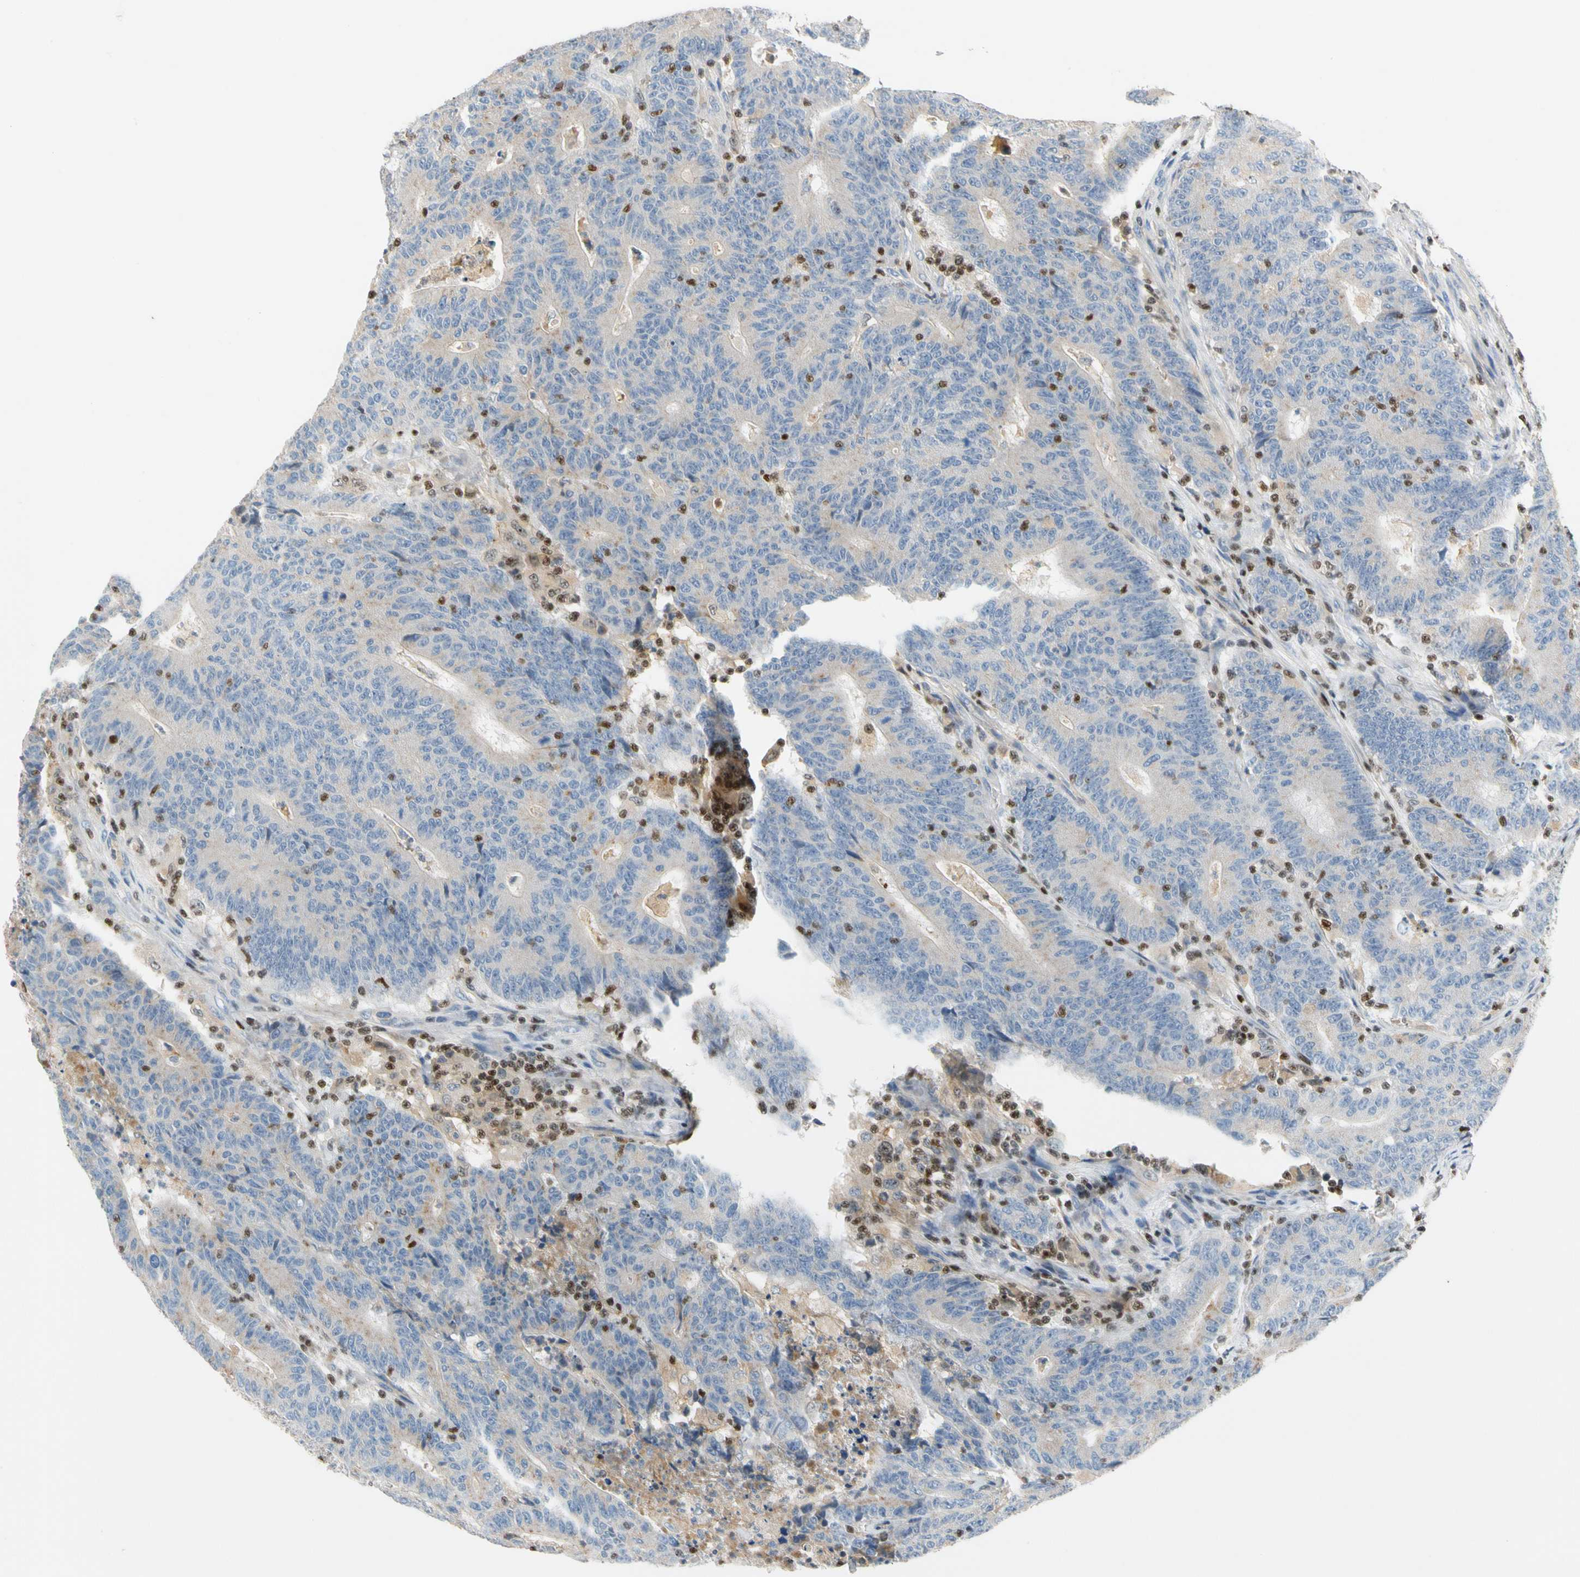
{"staining": {"intensity": "weak", "quantity": "25%-75%", "location": "cytoplasmic/membranous"}, "tissue": "colorectal cancer", "cell_type": "Tumor cells", "image_type": "cancer", "snomed": [{"axis": "morphology", "description": "Normal tissue, NOS"}, {"axis": "morphology", "description": "Adenocarcinoma, NOS"}, {"axis": "topography", "description": "Colon"}], "caption": "Colorectal cancer was stained to show a protein in brown. There is low levels of weak cytoplasmic/membranous positivity in approximately 25%-75% of tumor cells.", "gene": "SP140", "patient": {"sex": "female", "age": 75}}